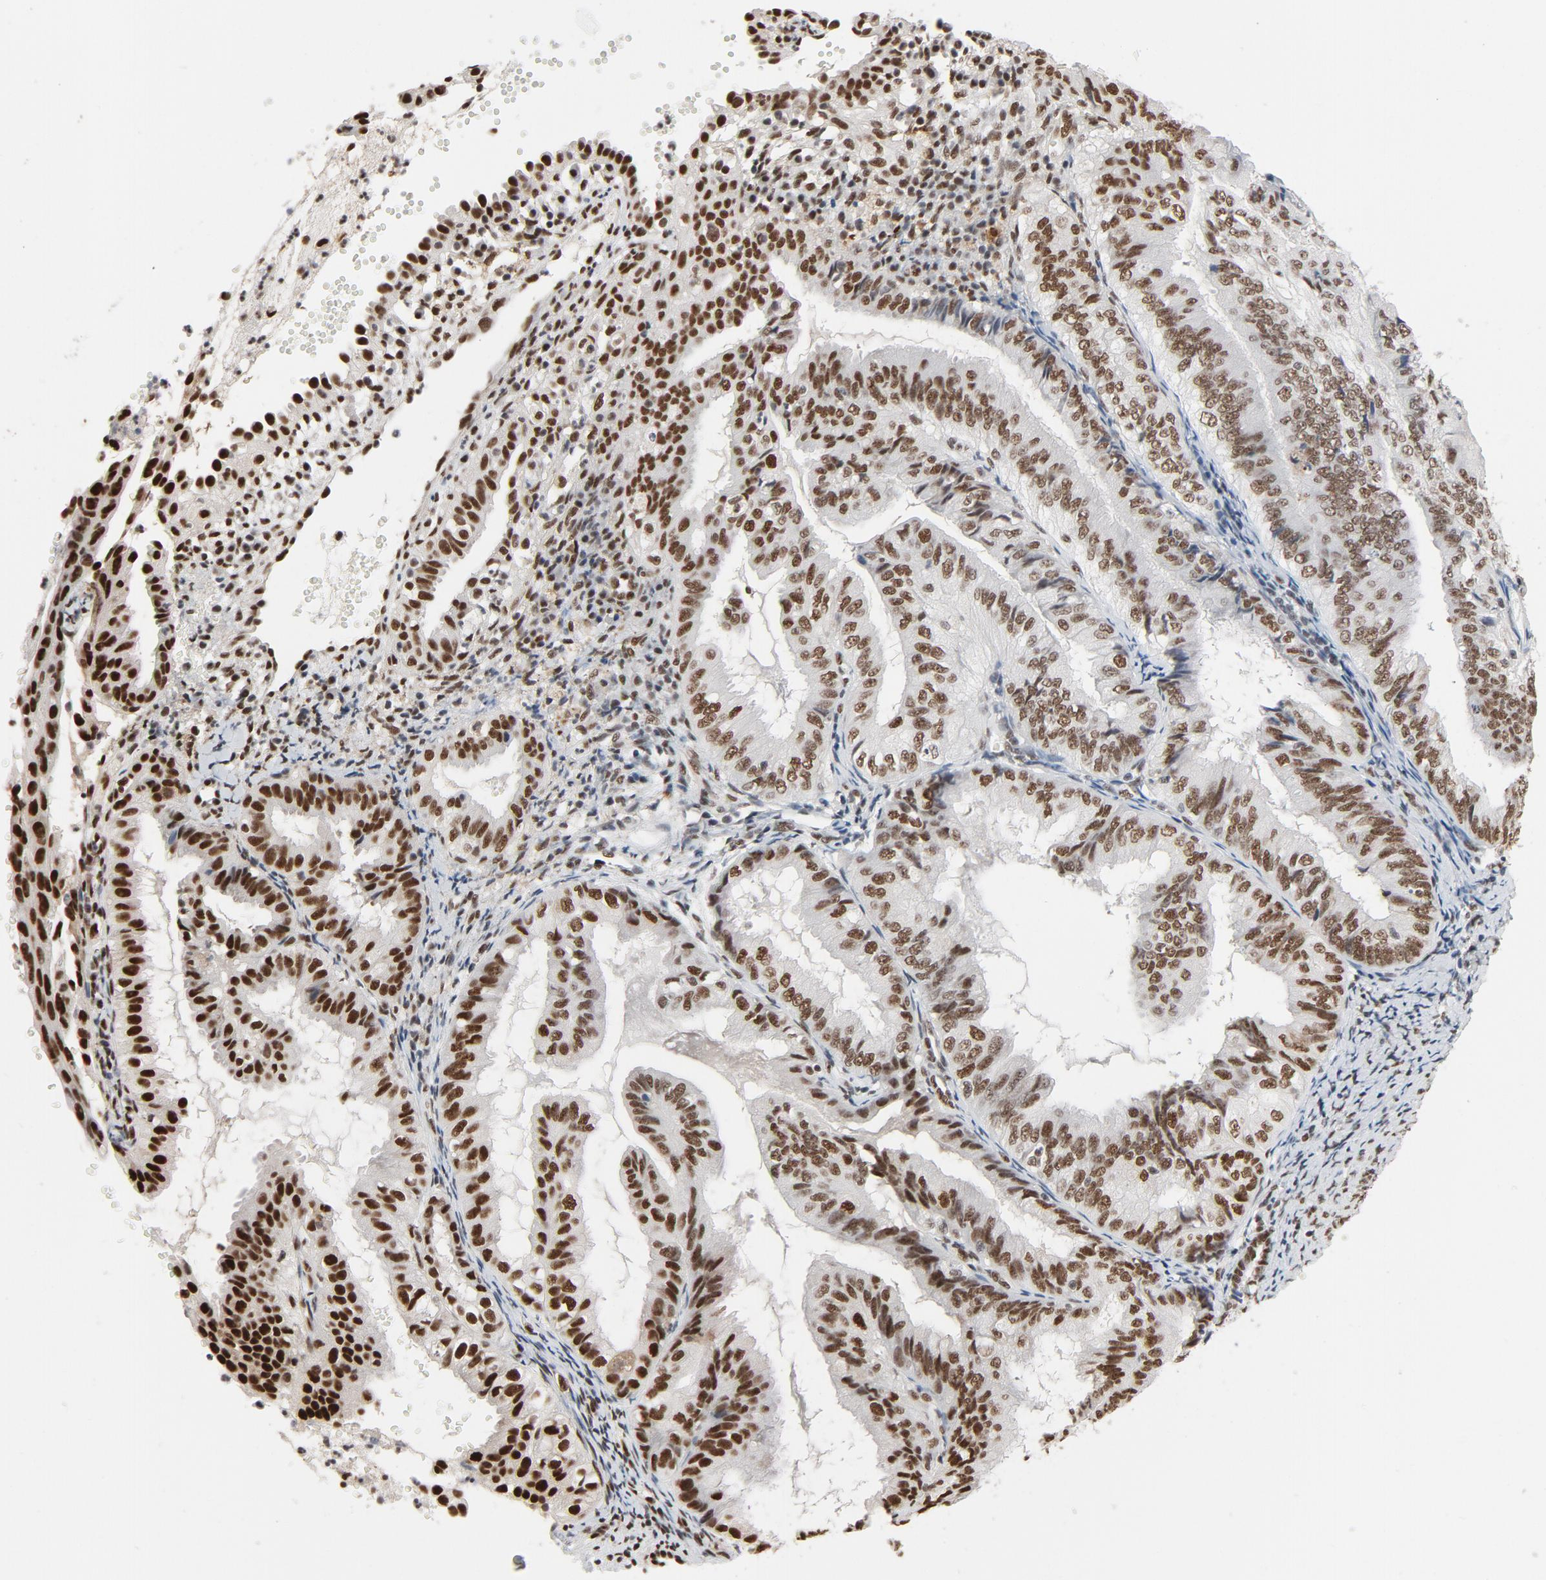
{"staining": {"intensity": "strong", "quantity": ">75%", "location": "nuclear"}, "tissue": "endometrial cancer", "cell_type": "Tumor cells", "image_type": "cancer", "snomed": [{"axis": "morphology", "description": "Adenocarcinoma, NOS"}, {"axis": "topography", "description": "Endometrium"}], "caption": "The micrograph reveals staining of endometrial cancer, revealing strong nuclear protein expression (brown color) within tumor cells.", "gene": "MRE11", "patient": {"sex": "female", "age": 66}}